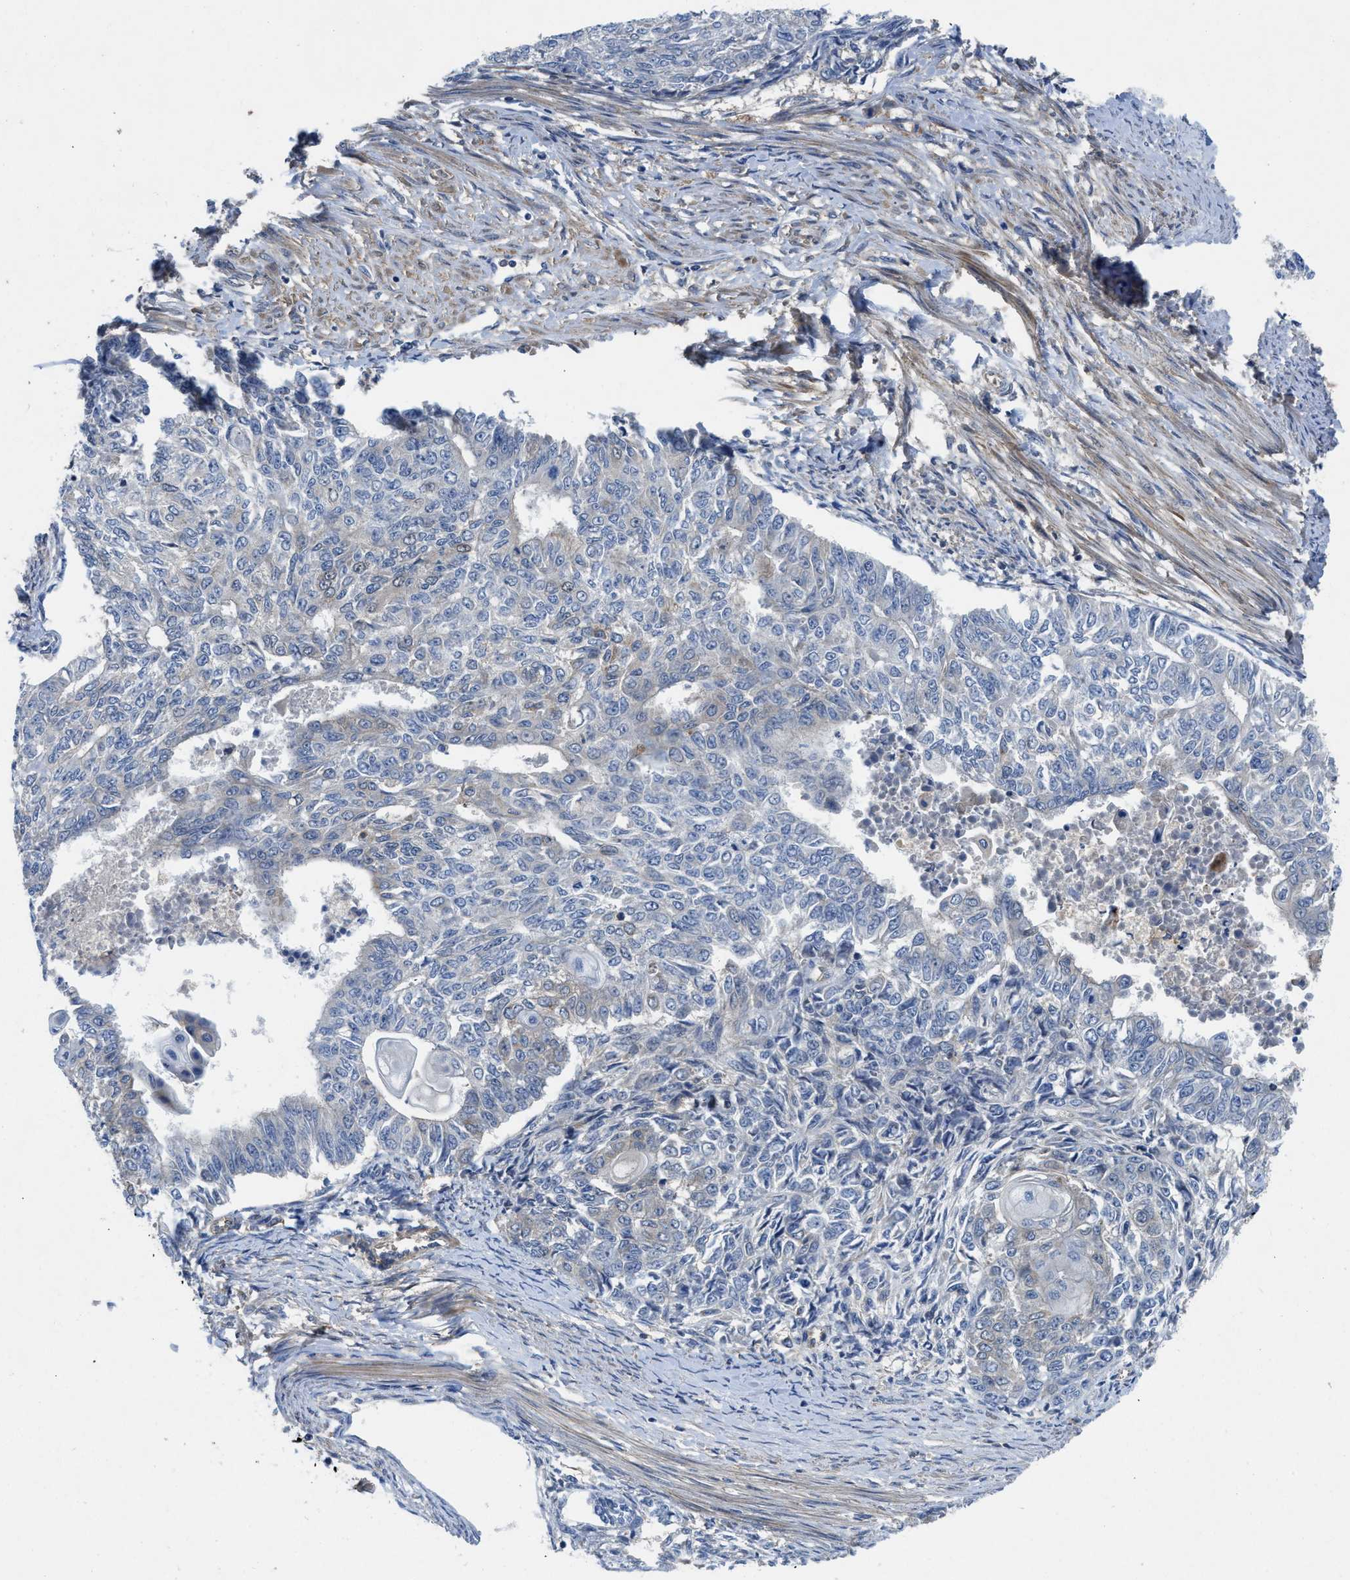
{"staining": {"intensity": "negative", "quantity": "none", "location": "none"}, "tissue": "endometrial cancer", "cell_type": "Tumor cells", "image_type": "cancer", "snomed": [{"axis": "morphology", "description": "Adenocarcinoma, NOS"}, {"axis": "topography", "description": "Endometrium"}], "caption": "IHC image of endometrial cancer stained for a protein (brown), which exhibits no staining in tumor cells.", "gene": "PANX1", "patient": {"sex": "female", "age": 32}}